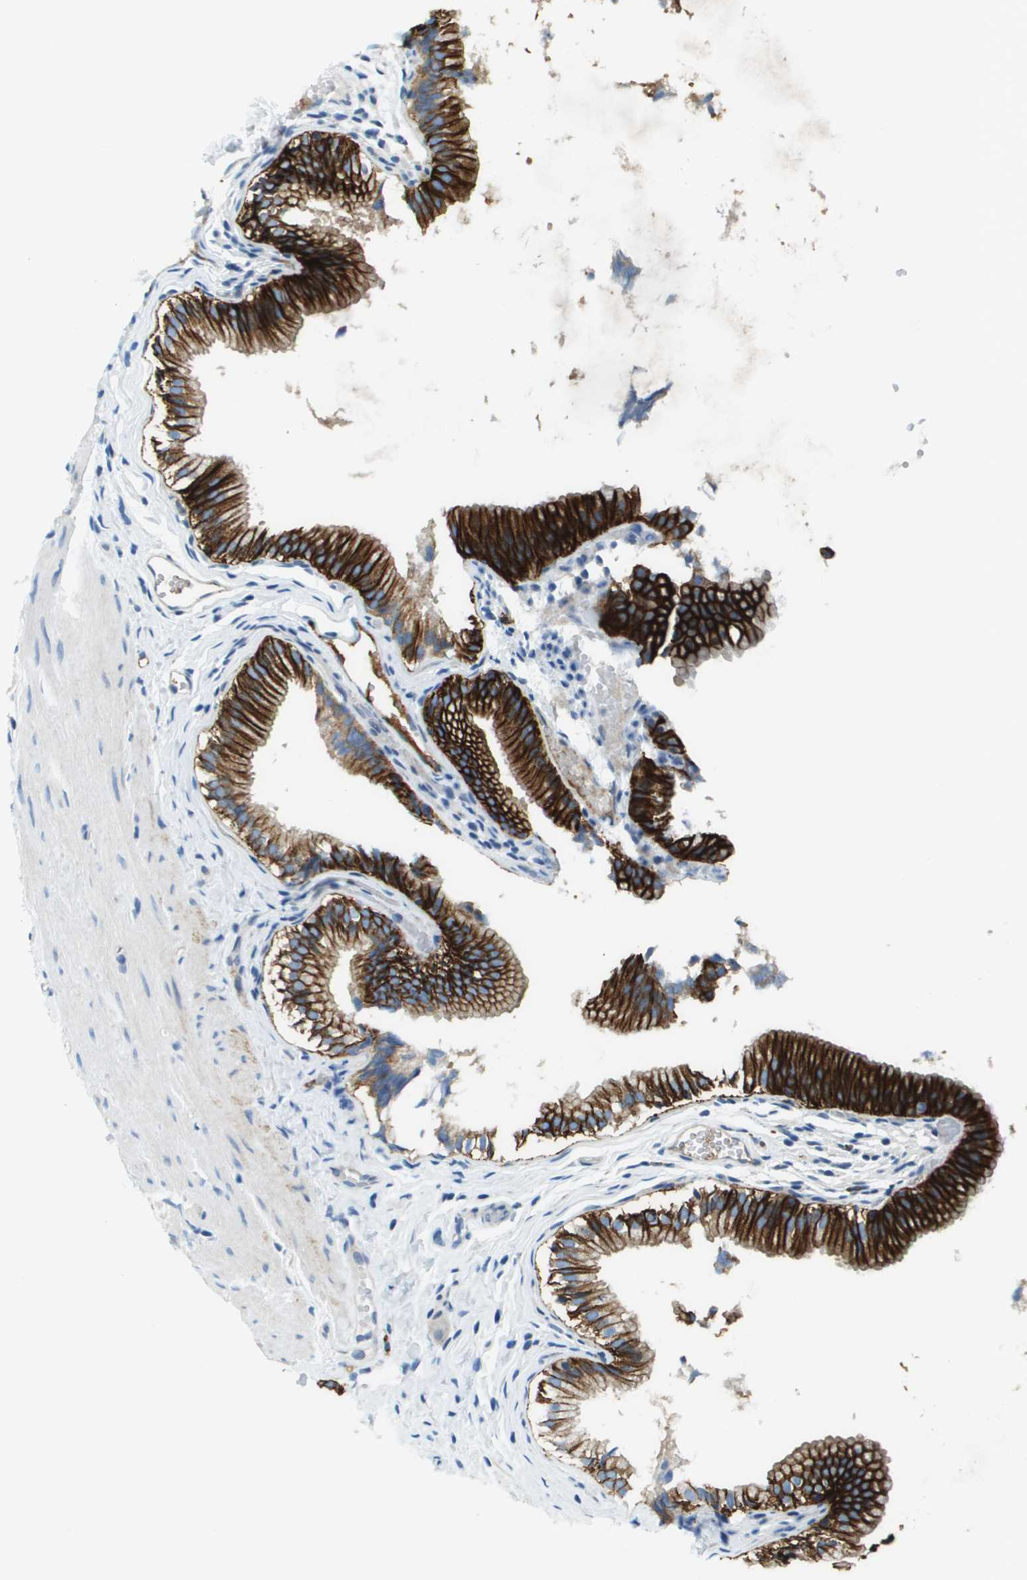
{"staining": {"intensity": "strong", "quantity": ">75%", "location": "cytoplasmic/membranous"}, "tissue": "gallbladder", "cell_type": "Glandular cells", "image_type": "normal", "snomed": [{"axis": "morphology", "description": "Normal tissue, NOS"}, {"axis": "topography", "description": "Gallbladder"}], "caption": "Human gallbladder stained for a protein (brown) demonstrates strong cytoplasmic/membranous positive positivity in about >75% of glandular cells.", "gene": "SDC1", "patient": {"sex": "female", "age": 26}}